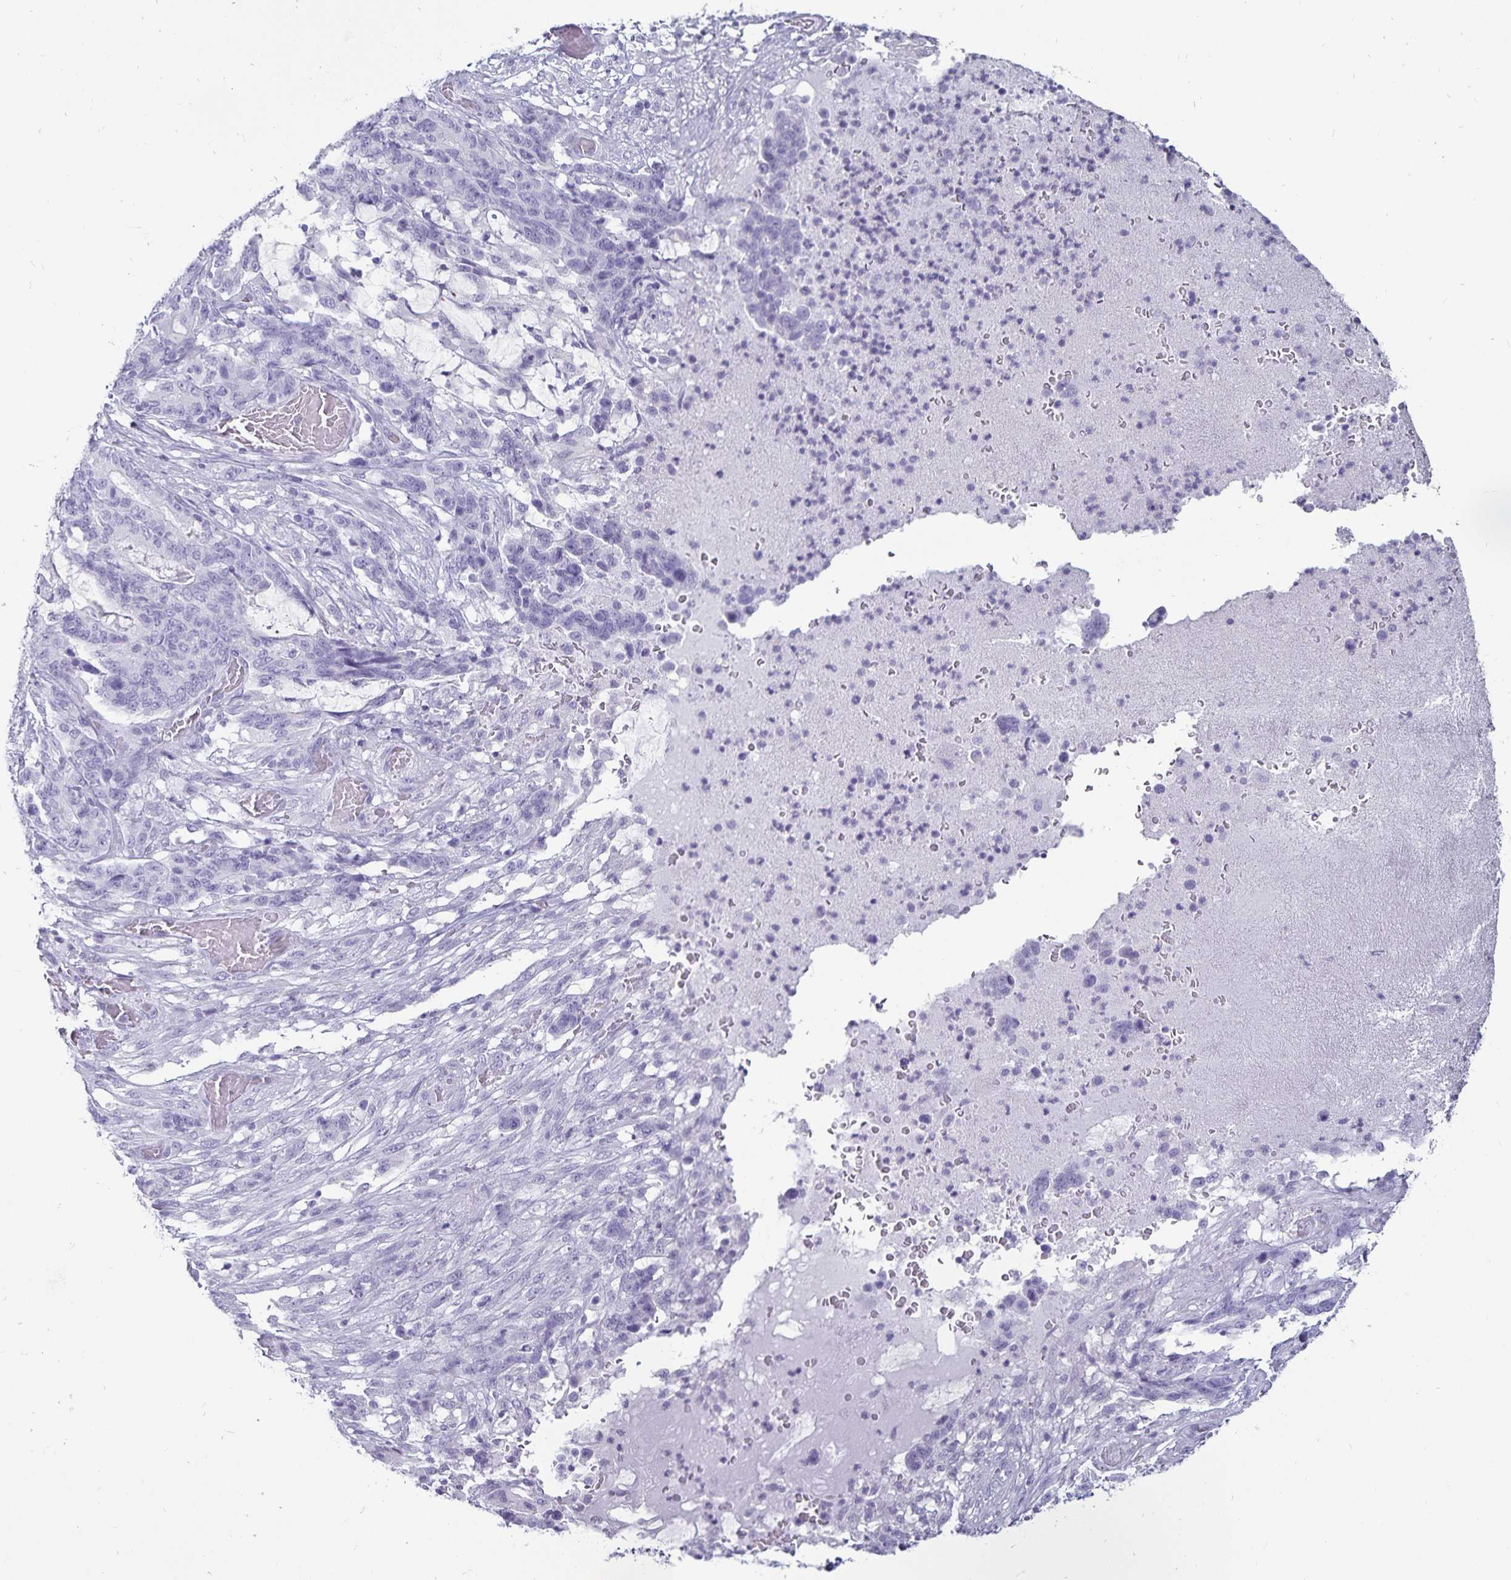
{"staining": {"intensity": "negative", "quantity": "none", "location": "none"}, "tissue": "stomach cancer", "cell_type": "Tumor cells", "image_type": "cancer", "snomed": [{"axis": "morphology", "description": "Normal tissue, NOS"}, {"axis": "morphology", "description": "Adenocarcinoma, NOS"}, {"axis": "topography", "description": "Stomach"}], "caption": "This is a photomicrograph of immunohistochemistry staining of stomach cancer (adenocarcinoma), which shows no expression in tumor cells. (DAB (3,3'-diaminobenzidine) immunohistochemistry (IHC), high magnification).", "gene": "DEFA6", "patient": {"sex": "female", "age": 64}}